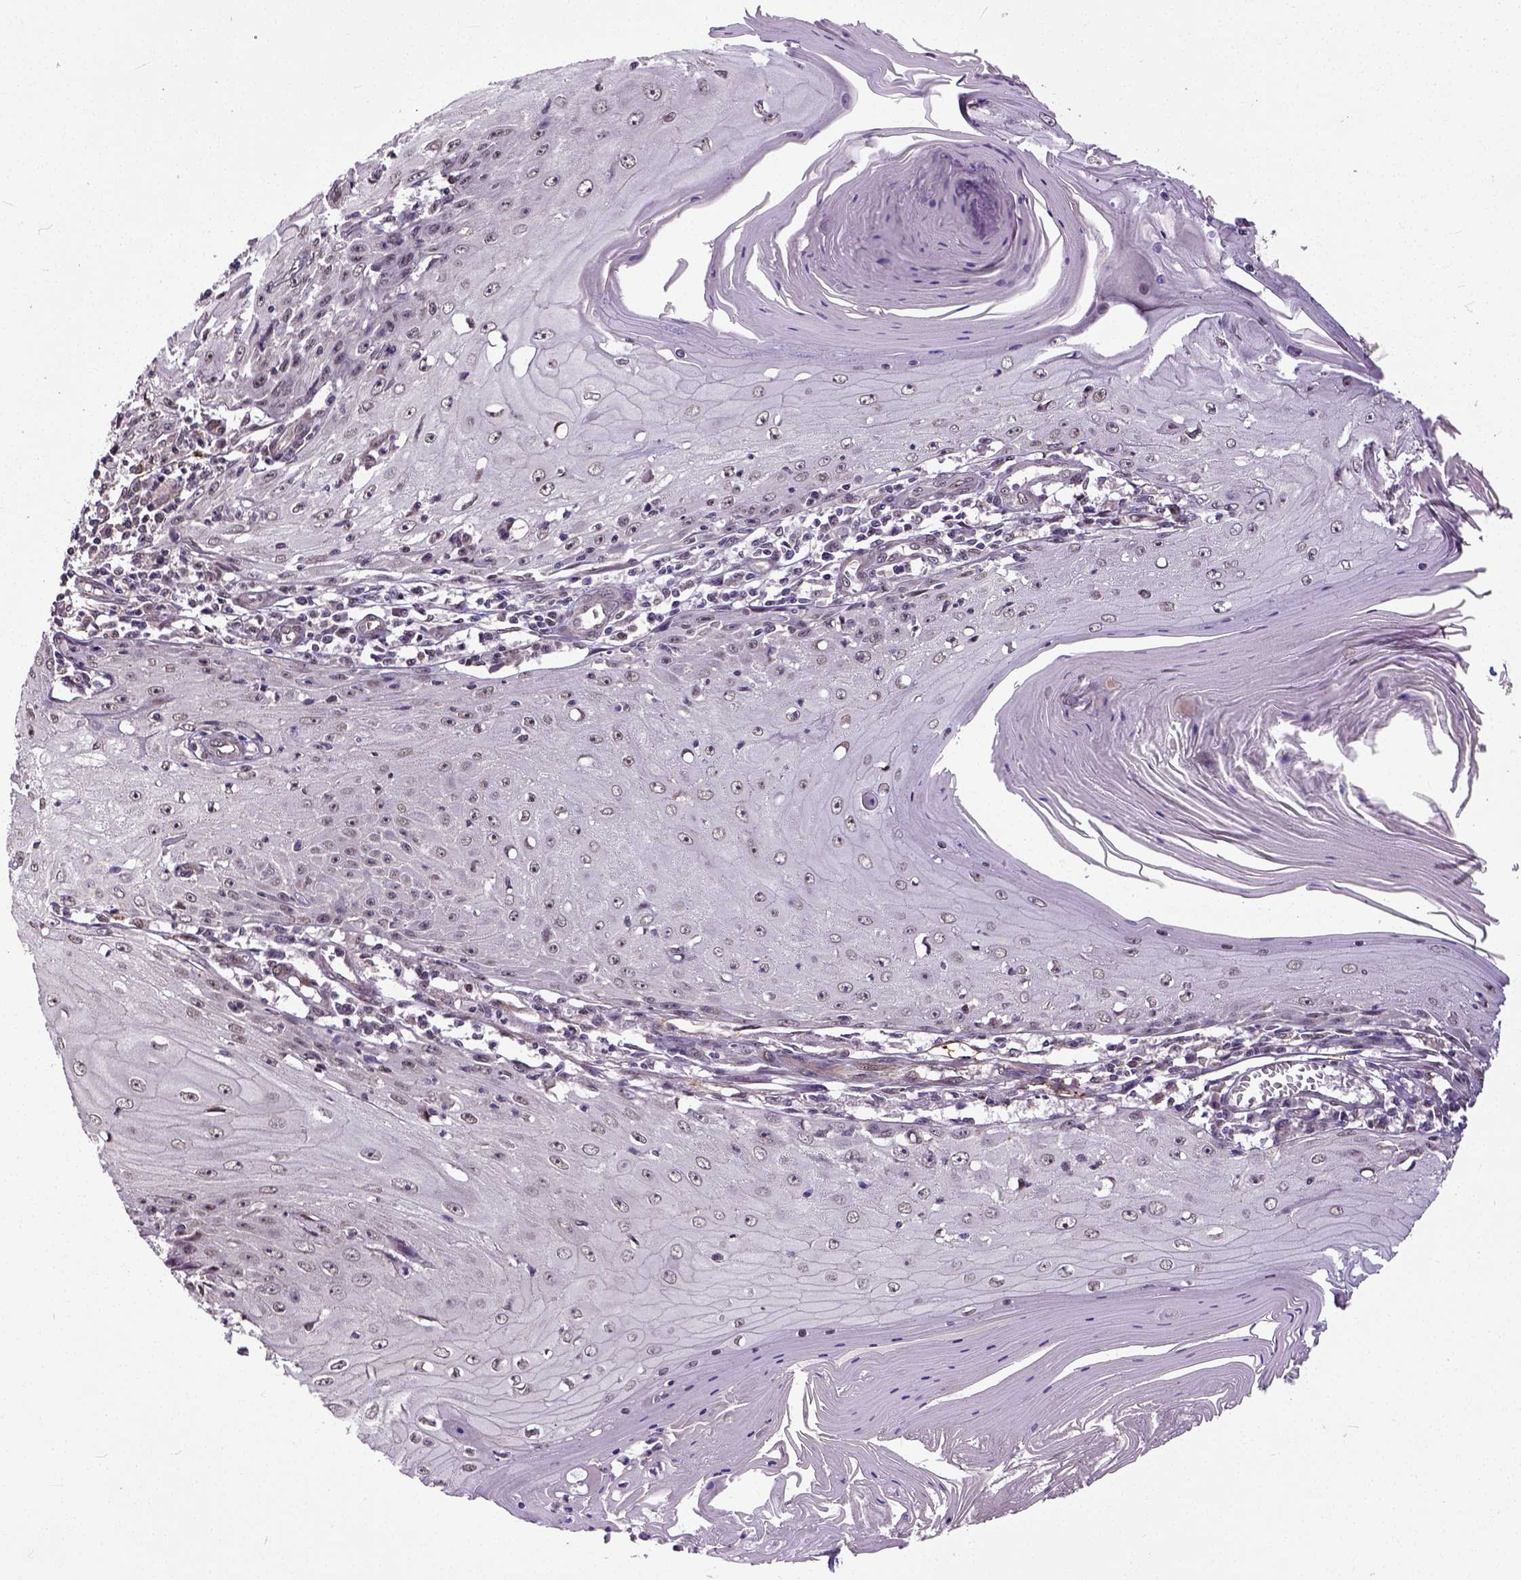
{"staining": {"intensity": "negative", "quantity": "none", "location": "none"}, "tissue": "skin cancer", "cell_type": "Tumor cells", "image_type": "cancer", "snomed": [{"axis": "morphology", "description": "Squamous cell carcinoma, NOS"}, {"axis": "topography", "description": "Skin"}], "caption": "Immunohistochemistry of squamous cell carcinoma (skin) displays no expression in tumor cells.", "gene": "DICER1", "patient": {"sex": "female", "age": 73}}